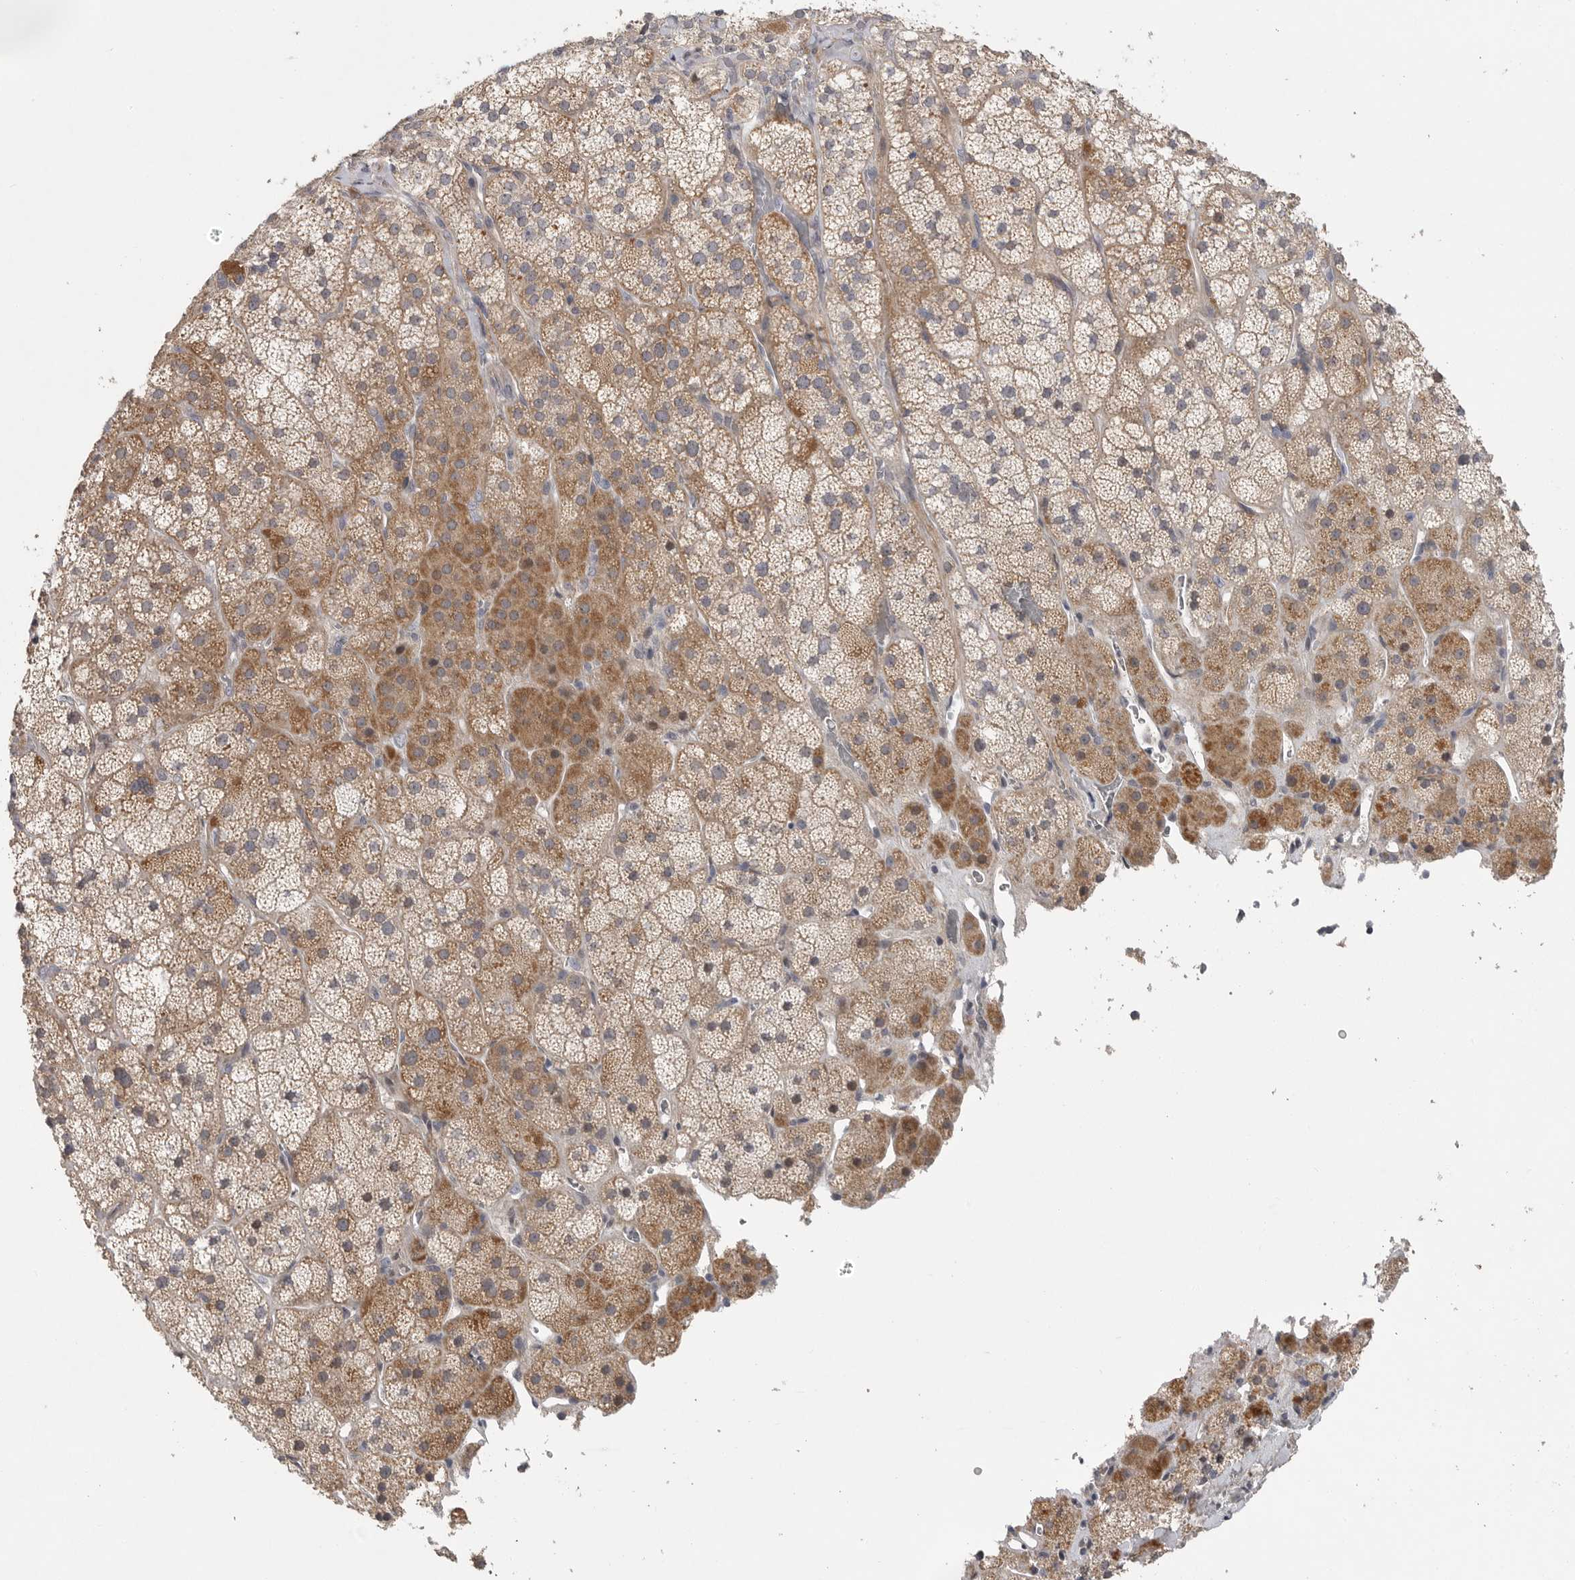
{"staining": {"intensity": "moderate", "quantity": ">75%", "location": "cytoplasmic/membranous"}, "tissue": "adrenal gland", "cell_type": "Glandular cells", "image_type": "normal", "snomed": [{"axis": "morphology", "description": "Normal tissue, NOS"}, {"axis": "topography", "description": "Adrenal gland"}], "caption": "The micrograph exhibits immunohistochemical staining of benign adrenal gland. There is moderate cytoplasmic/membranous positivity is appreciated in about >75% of glandular cells. (DAB IHC with brightfield microscopy, high magnification).", "gene": "FBXO43", "patient": {"sex": "male", "age": 57}}